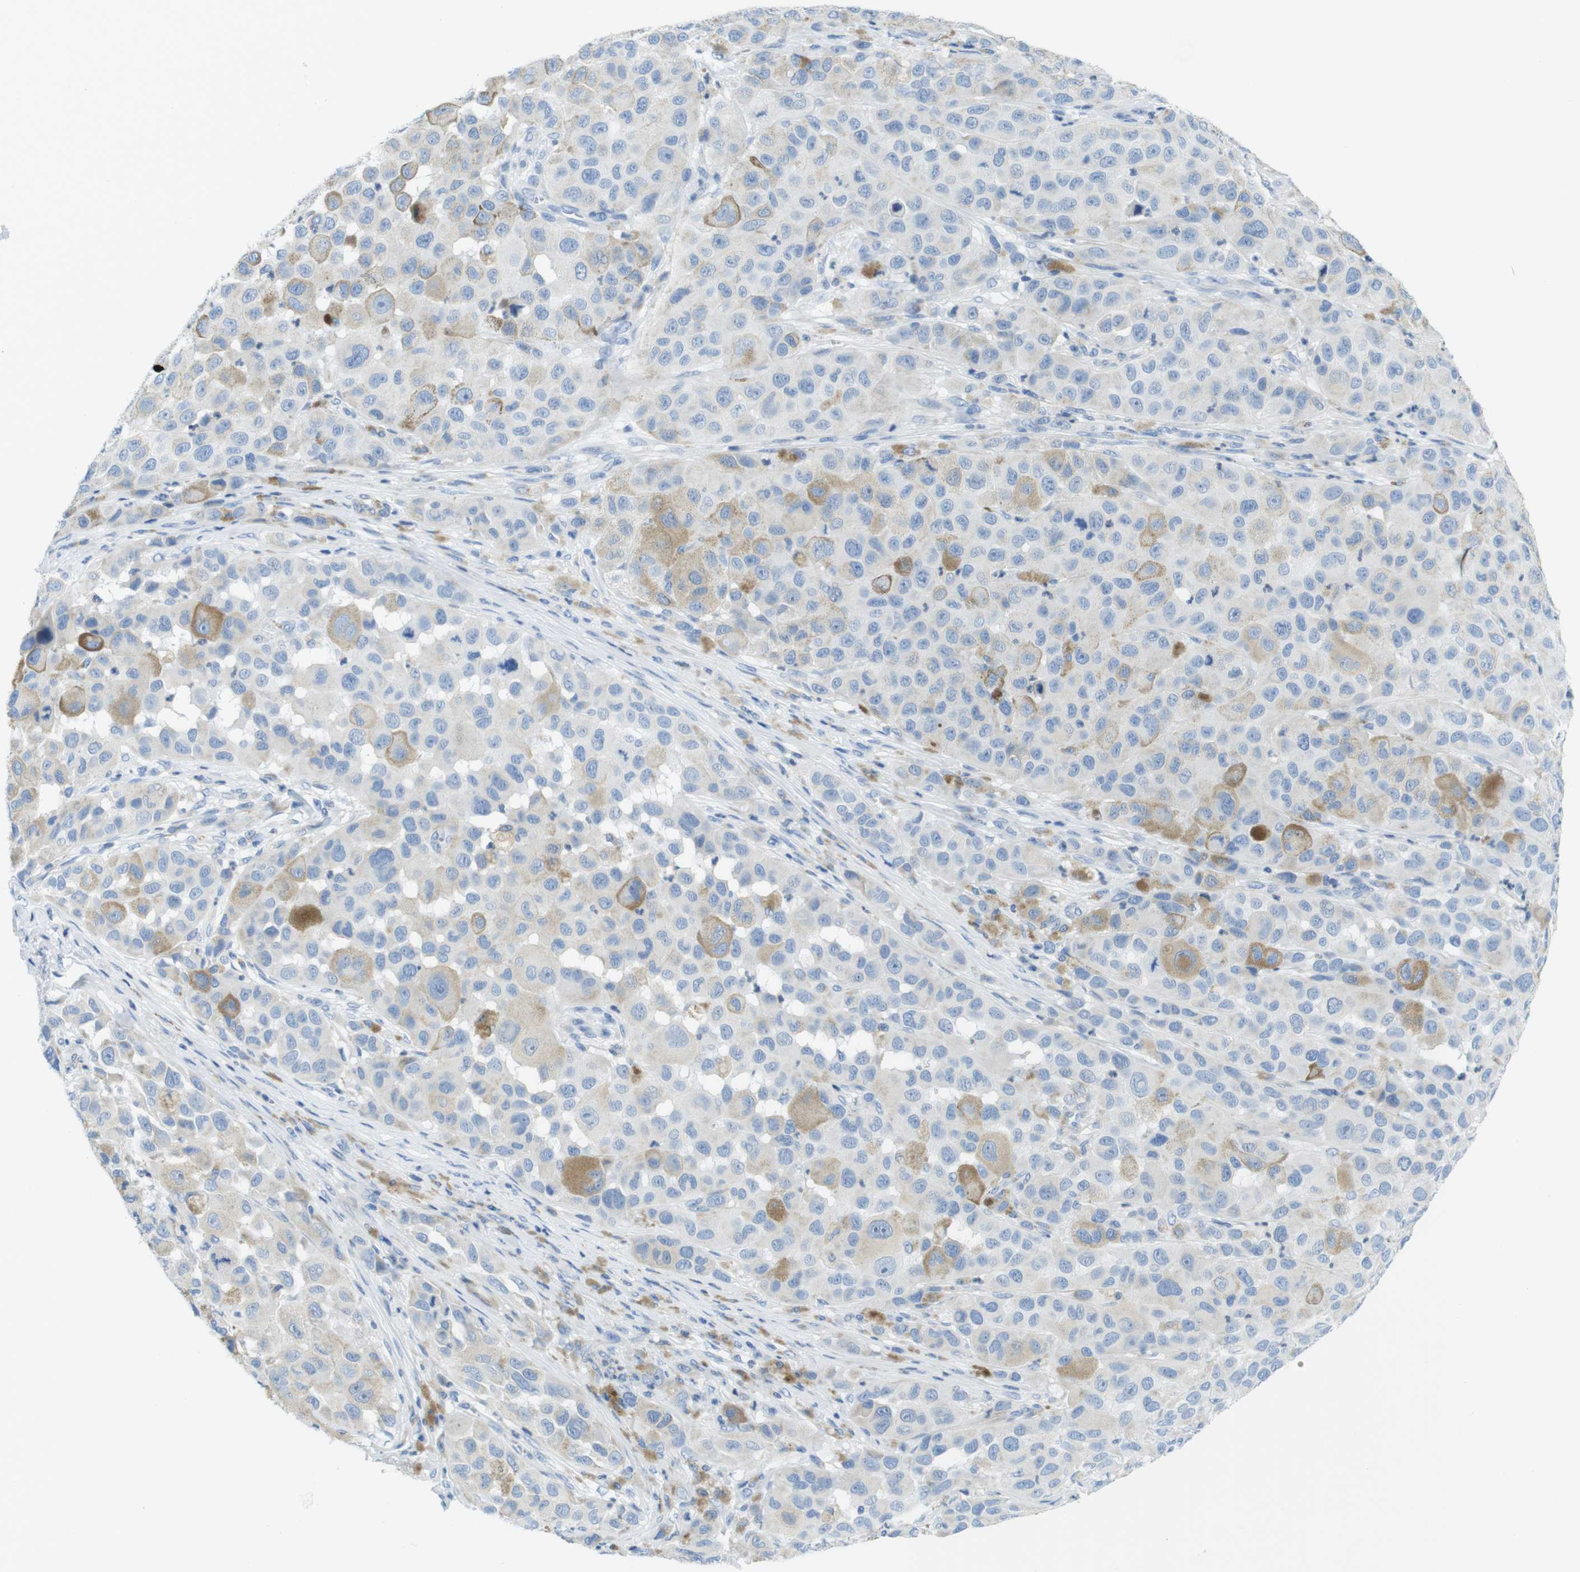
{"staining": {"intensity": "weak", "quantity": "<25%", "location": "cytoplasmic/membranous"}, "tissue": "melanoma", "cell_type": "Tumor cells", "image_type": "cancer", "snomed": [{"axis": "morphology", "description": "Malignant melanoma, NOS"}, {"axis": "topography", "description": "Skin"}], "caption": "A histopathology image of melanoma stained for a protein shows no brown staining in tumor cells. (Immunohistochemistry (ihc), brightfield microscopy, high magnification).", "gene": "ASIC5", "patient": {"sex": "male", "age": 96}}